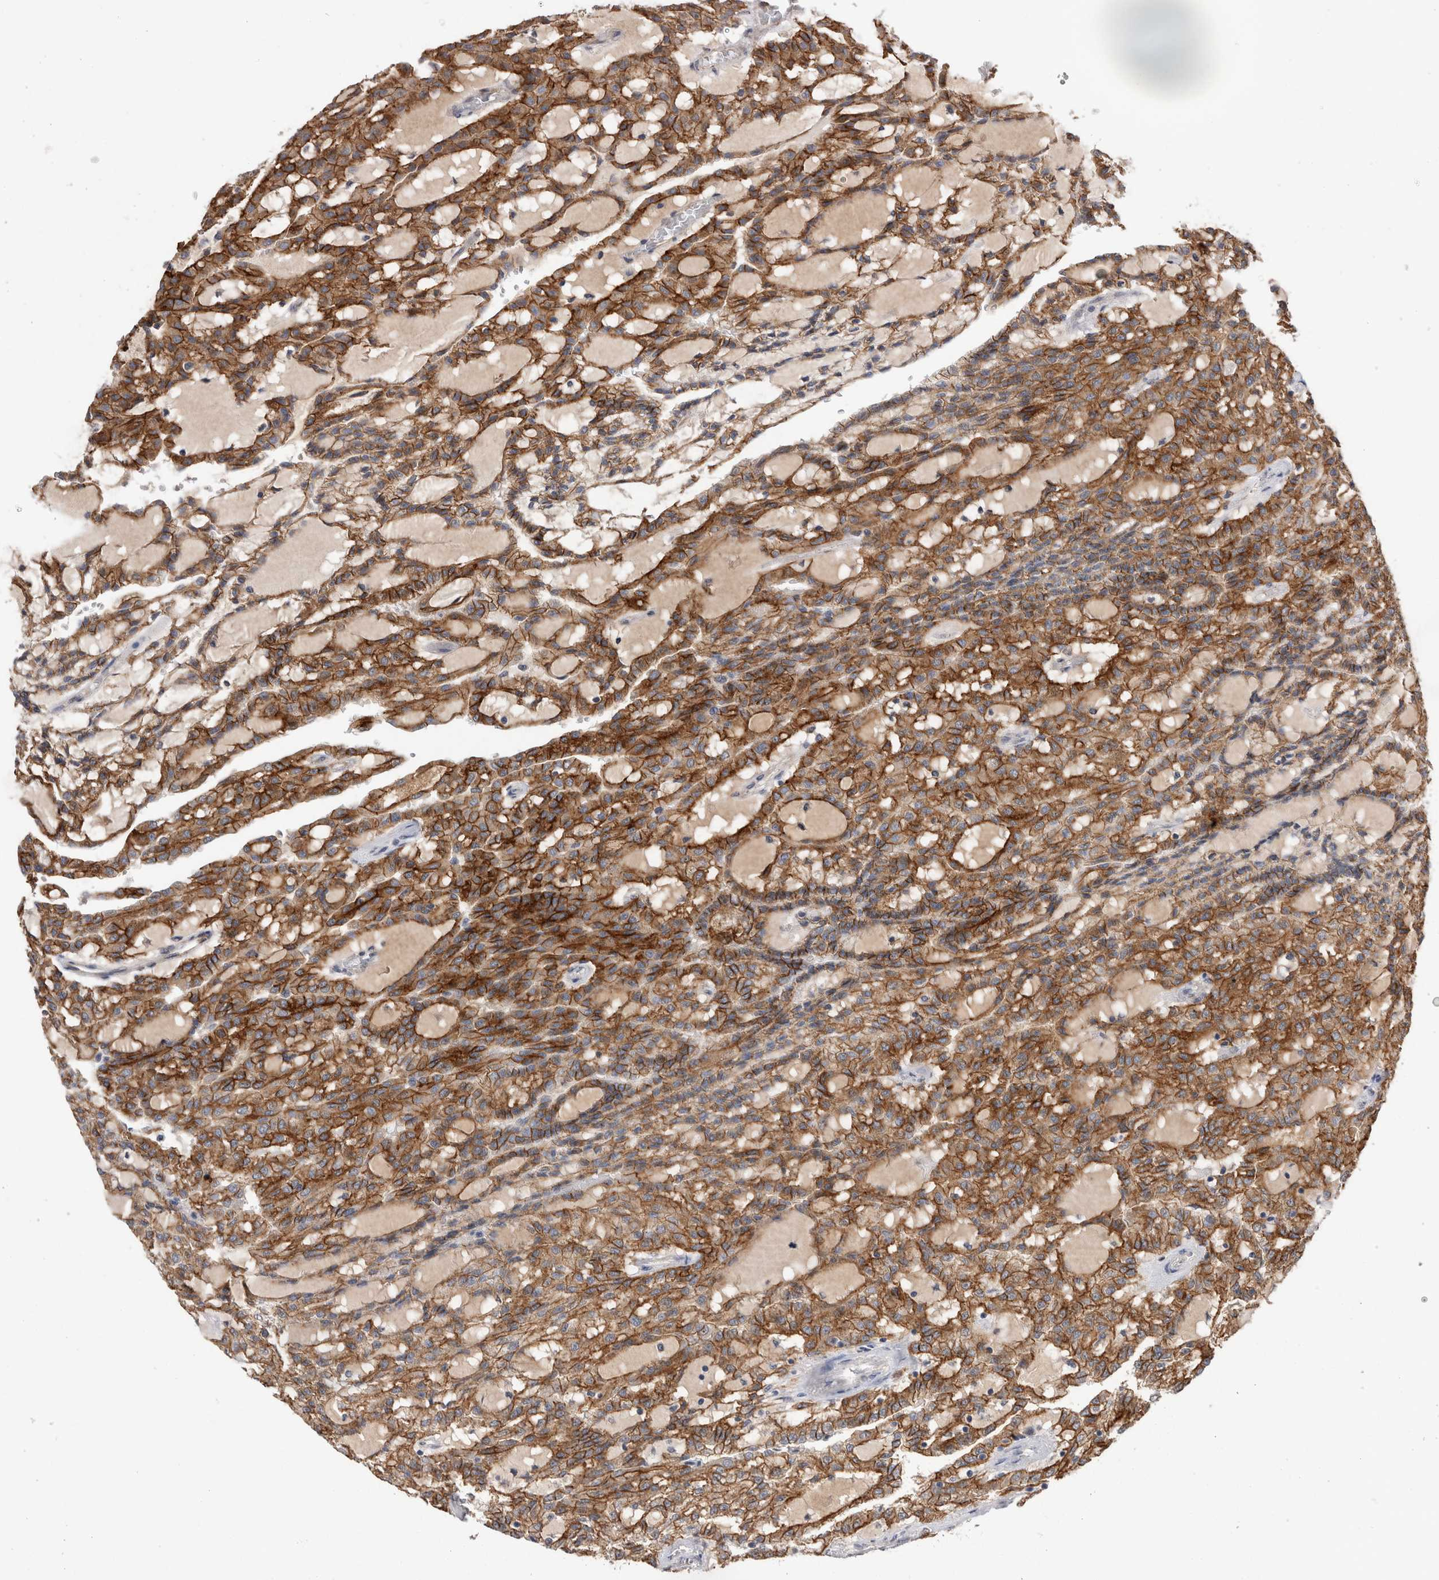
{"staining": {"intensity": "strong", "quantity": ">75%", "location": "cytoplasmic/membranous"}, "tissue": "renal cancer", "cell_type": "Tumor cells", "image_type": "cancer", "snomed": [{"axis": "morphology", "description": "Adenocarcinoma, NOS"}, {"axis": "topography", "description": "Kidney"}], "caption": "IHC of renal cancer exhibits high levels of strong cytoplasmic/membranous expression in approximately >75% of tumor cells.", "gene": "CDH6", "patient": {"sex": "male", "age": 63}}